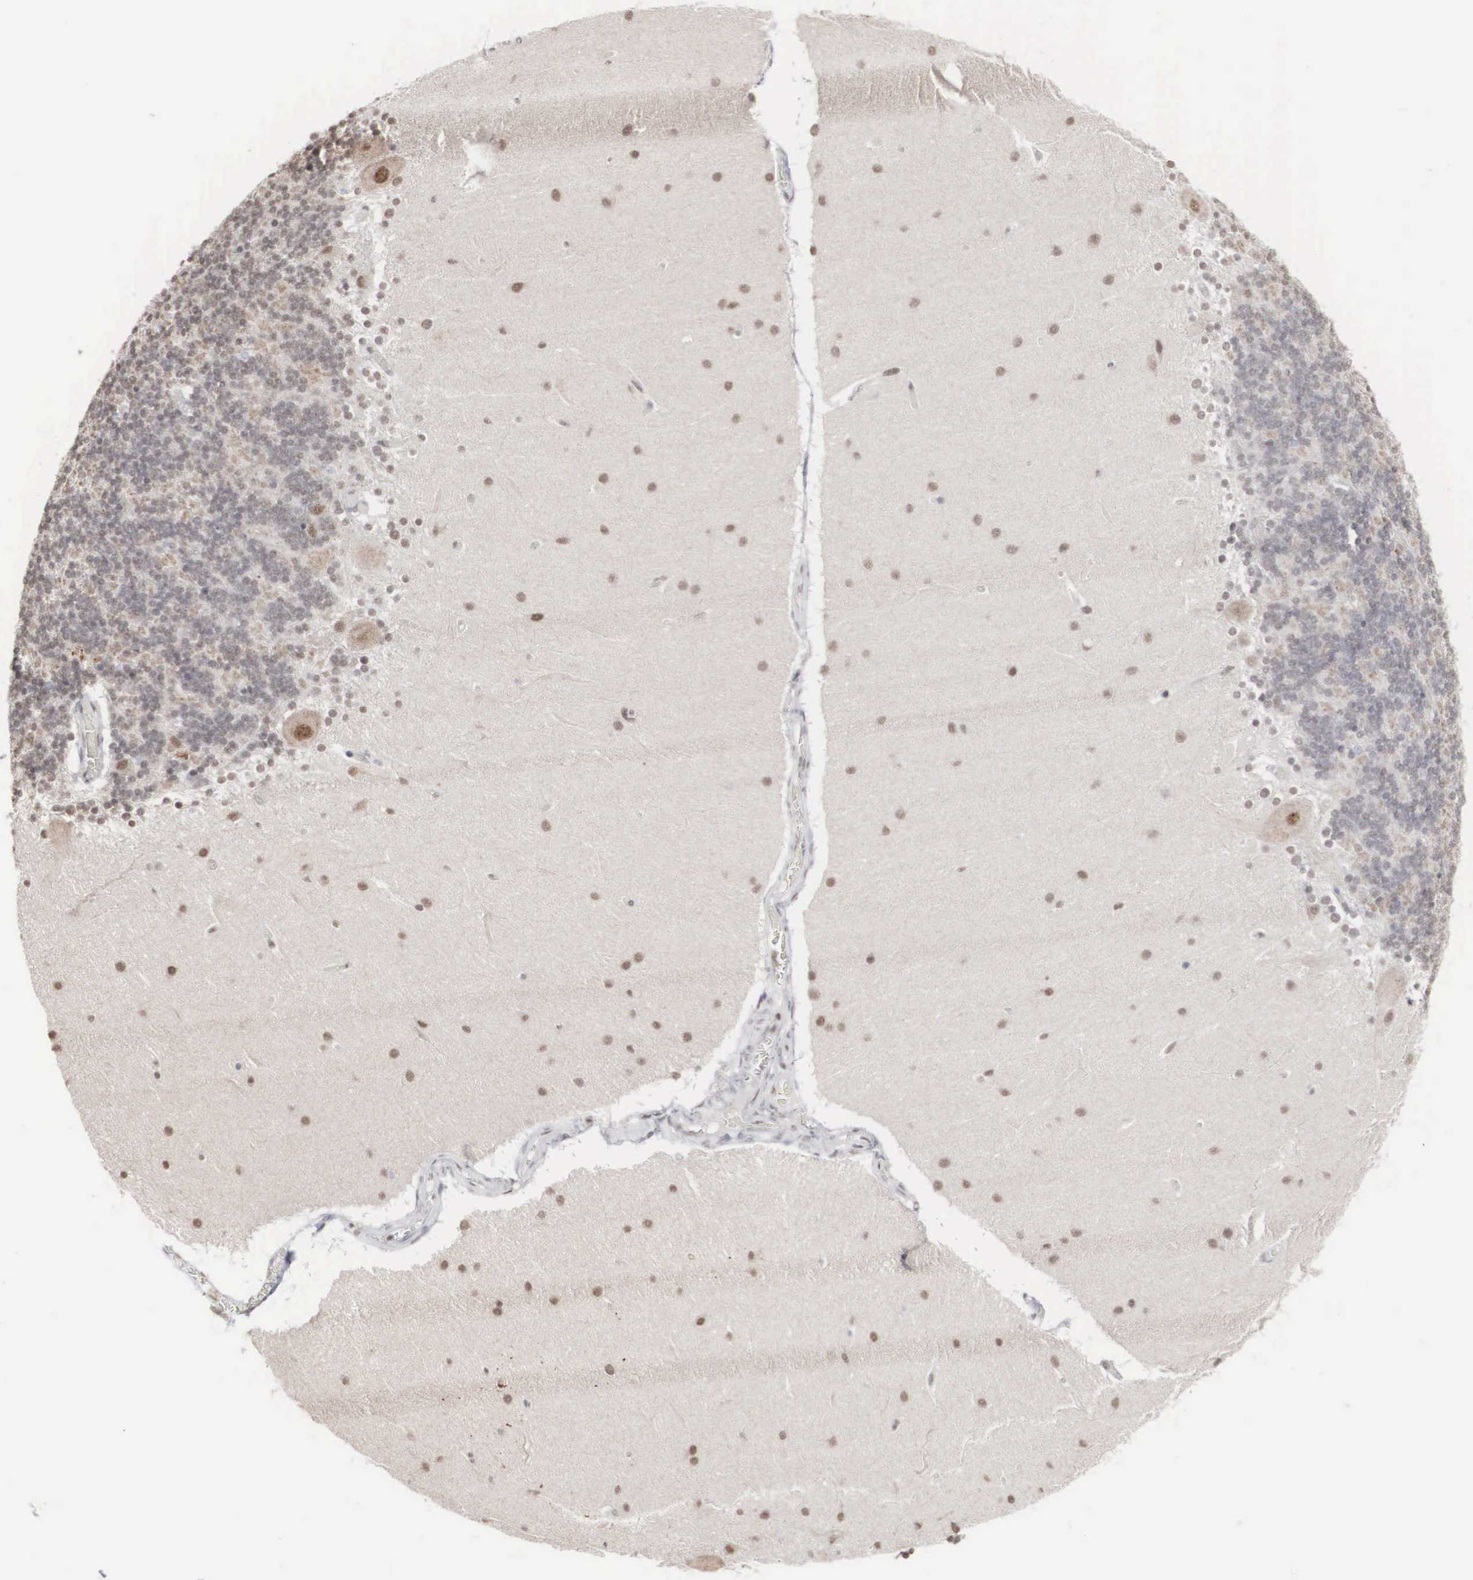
{"staining": {"intensity": "negative", "quantity": "none", "location": "none"}, "tissue": "cerebellum", "cell_type": "Cells in granular layer", "image_type": "normal", "snomed": [{"axis": "morphology", "description": "Normal tissue, NOS"}, {"axis": "topography", "description": "Cerebellum"}], "caption": "This is a photomicrograph of IHC staining of benign cerebellum, which shows no positivity in cells in granular layer.", "gene": "AUTS2", "patient": {"sex": "female", "age": 54}}